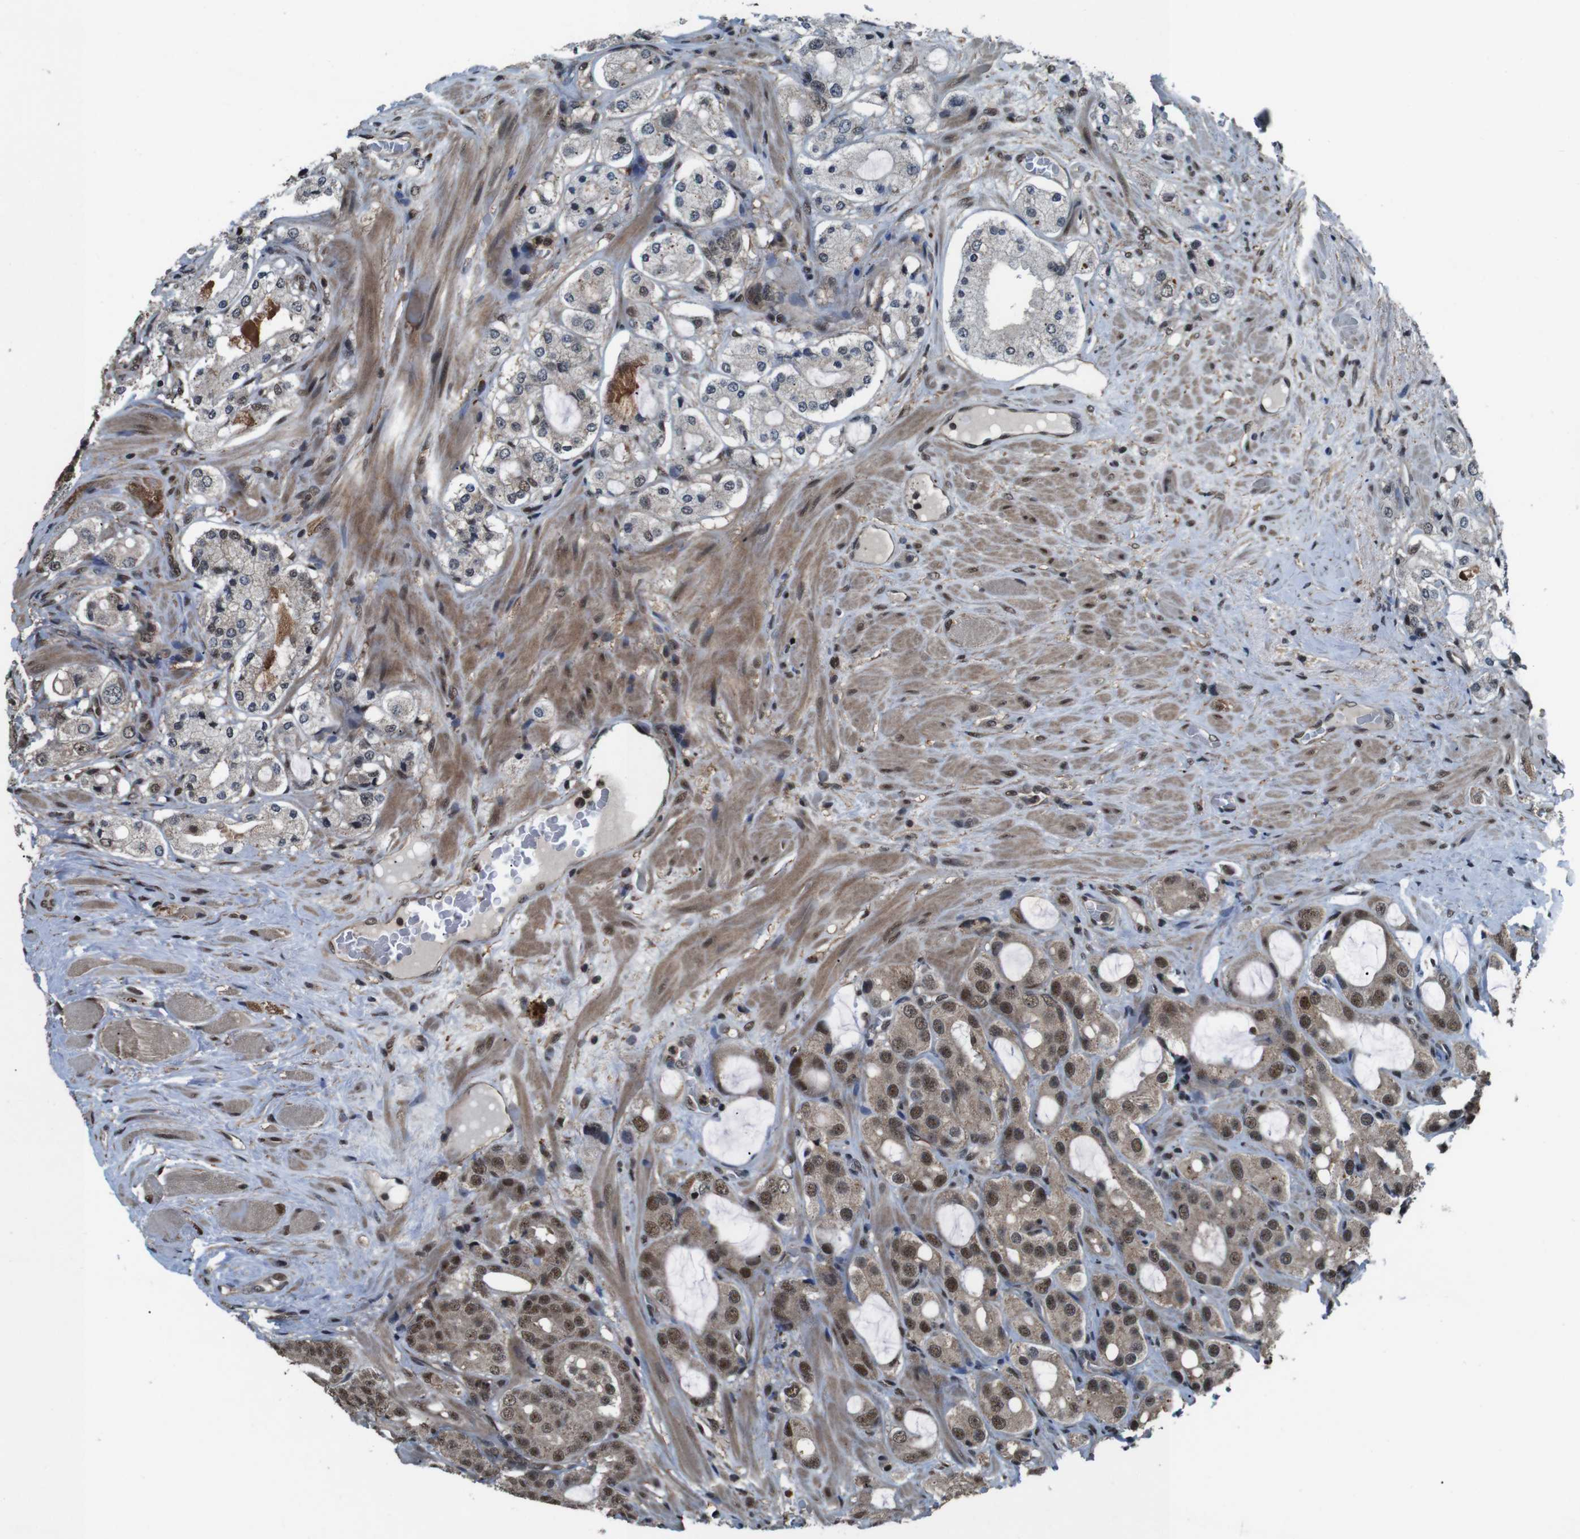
{"staining": {"intensity": "moderate", "quantity": ">75%", "location": "cytoplasmic/membranous,nuclear"}, "tissue": "prostate cancer", "cell_type": "Tumor cells", "image_type": "cancer", "snomed": [{"axis": "morphology", "description": "Adenocarcinoma, High grade"}, {"axis": "topography", "description": "Prostate"}], "caption": "High-power microscopy captured an immunohistochemistry photomicrograph of prostate cancer, revealing moderate cytoplasmic/membranous and nuclear positivity in approximately >75% of tumor cells.", "gene": "NR4A2", "patient": {"sex": "male", "age": 65}}